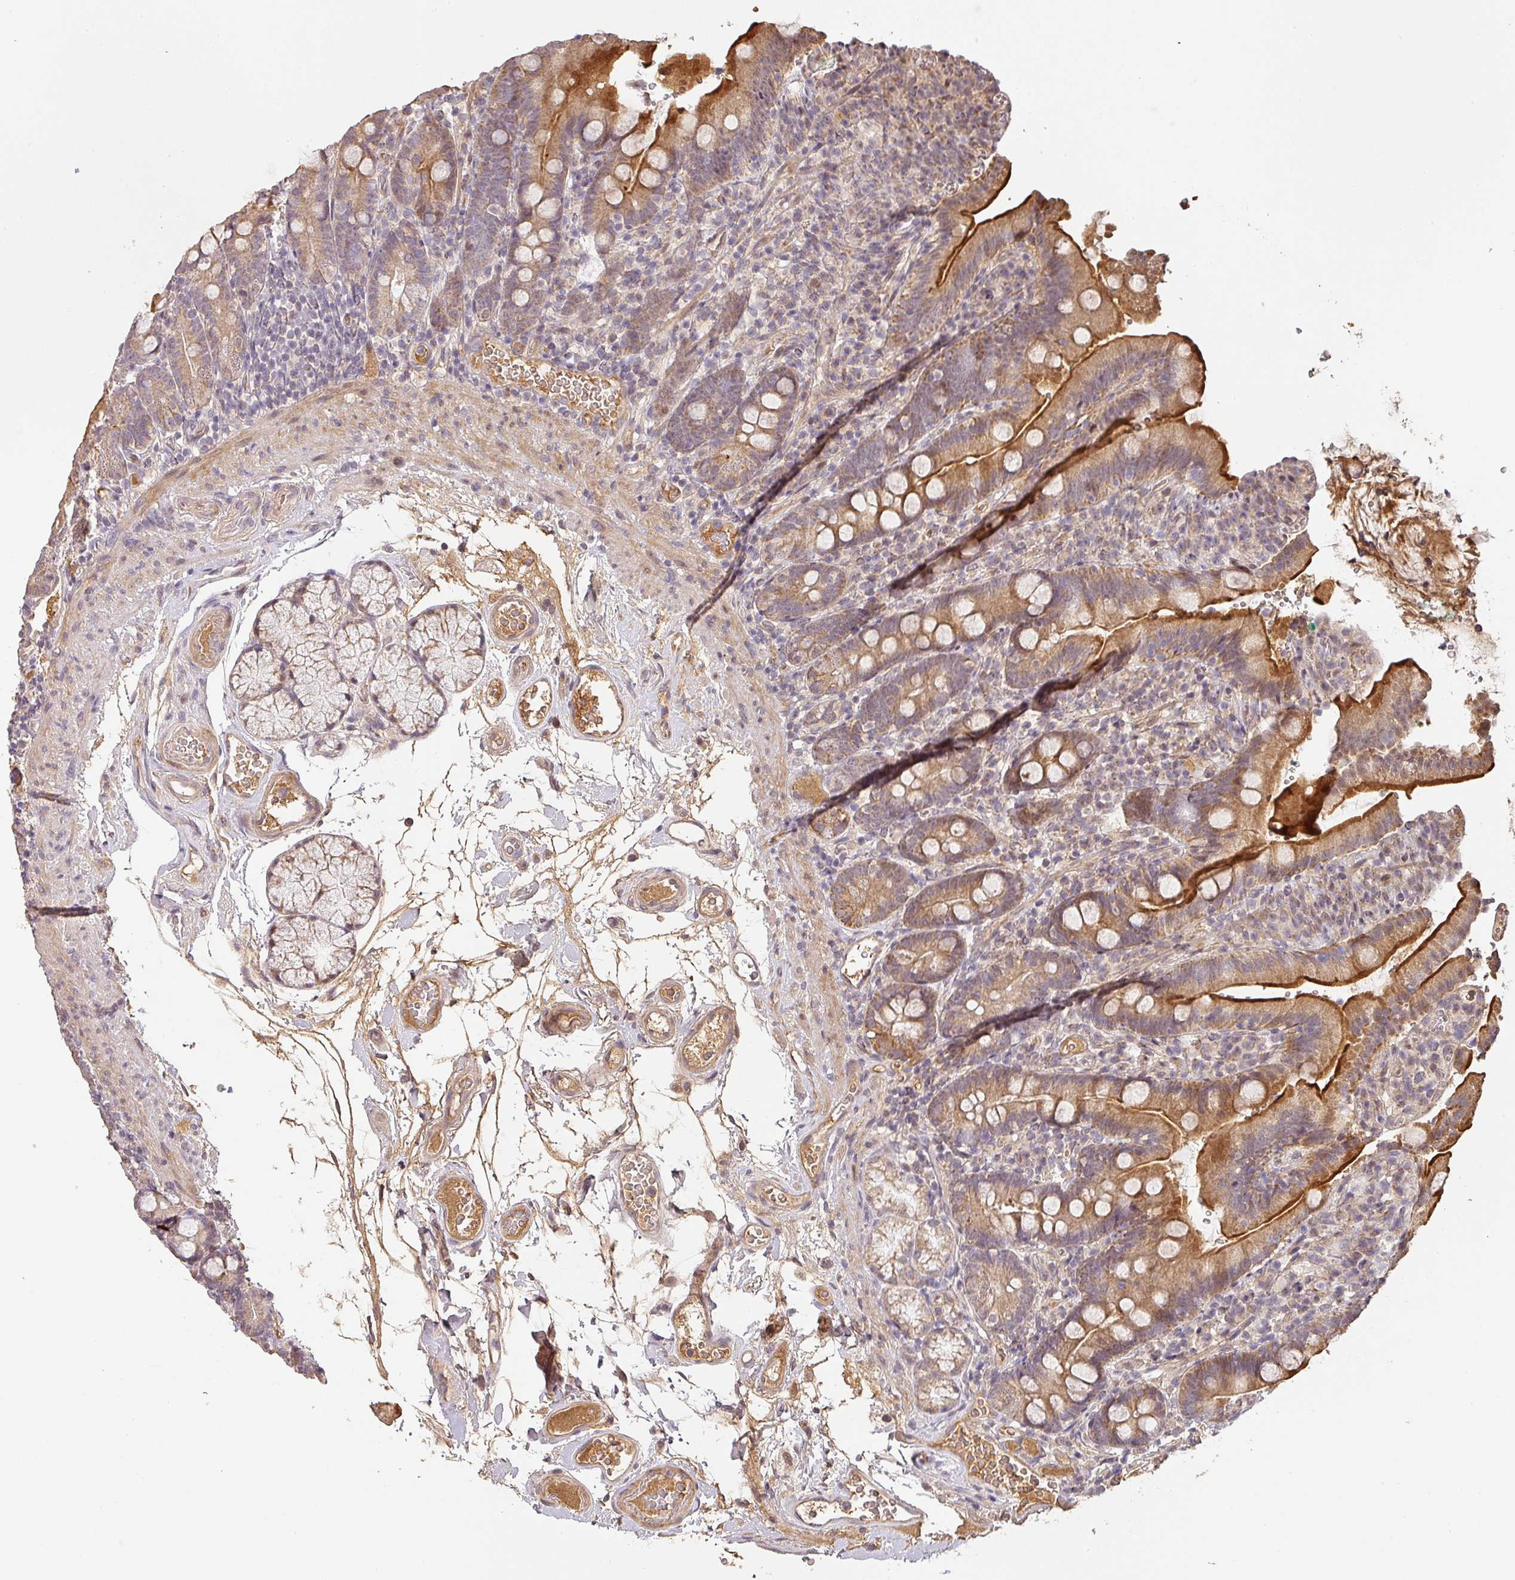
{"staining": {"intensity": "strong", "quantity": "25%-75%", "location": "cytoplasmic/membranous"}, "tissue": "duodenum", "cell_type": "Glandular cells", "image_type": "normal", "snomed": [{"axis": "morphology", "description": "Normal tissue, NOS"}, {"axis": "topography", "description": "Duodenum"}], "caption": "A histopathology image of human duodenum stained for a protein demonstrates strong cytoplasmic/membranous brown staining in glandular cells. (IHC, brightfield microscopy, high magnification).", "gene": "BPIFB3", "patient": {"sex": "female", "age": 67}}